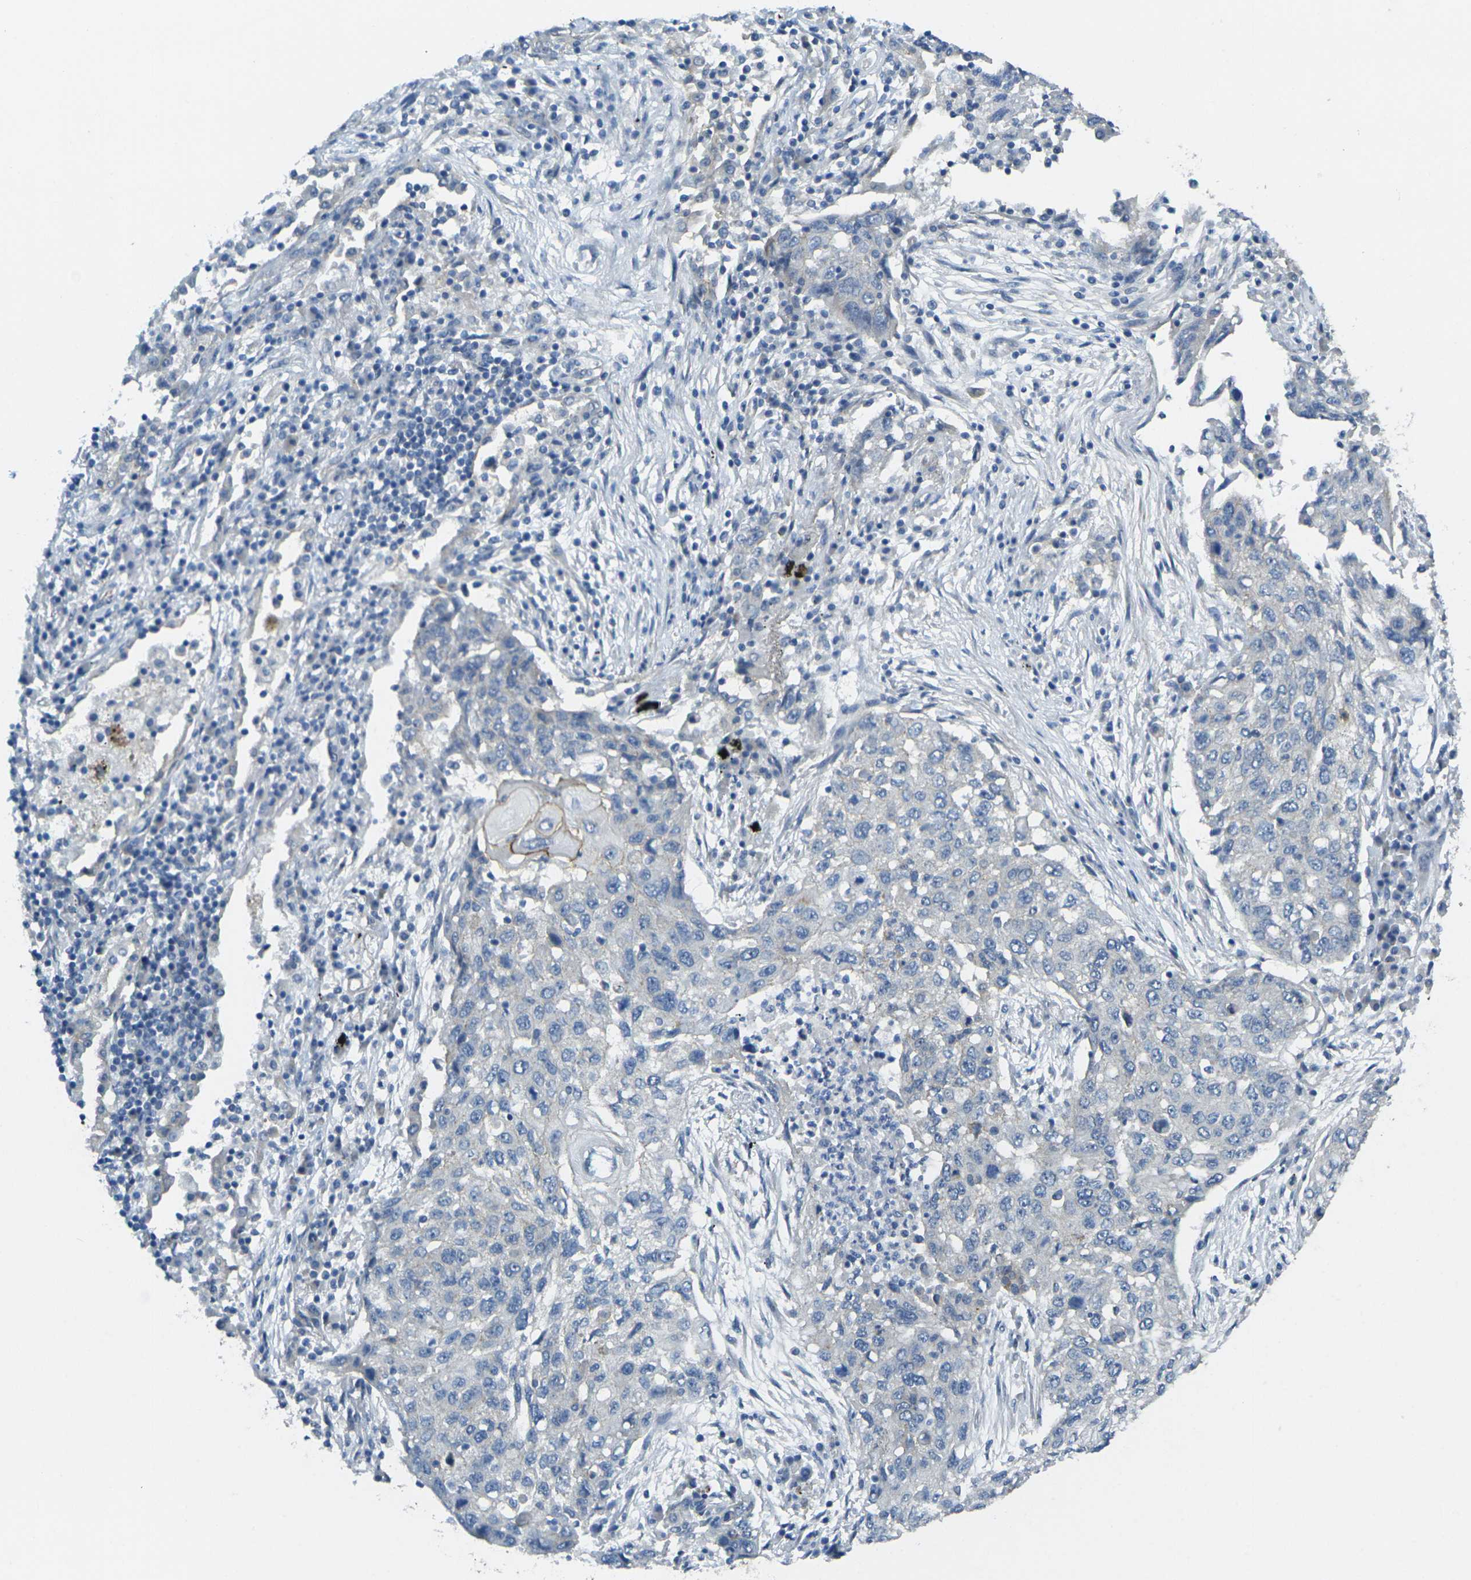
{"staining": {"intensity": "negative", "quantity": "none", "location": "none"}, "tissue": "lung cancer", "cell_type": "Tumor cells", "image_type": "cancer", "snomed": [{"axis": "morphology", "description": "Squamous cell carcinoma, NOS"}, {"axis": "topography", "description": "Lung"}], "caption": "High magnification brightfield microscopy of squamous cell carcinoma (lung) stained with DAB (3,3'-diaminobenzidine) (brown) and counterstained with hematoxylin (blue): tumor cells show no significant positivity. (Immunohistochemistry, brightfield microscopy, high magnification).", "gene": "RHBDD1", "patient": {"sex": "female", "age": 63}}